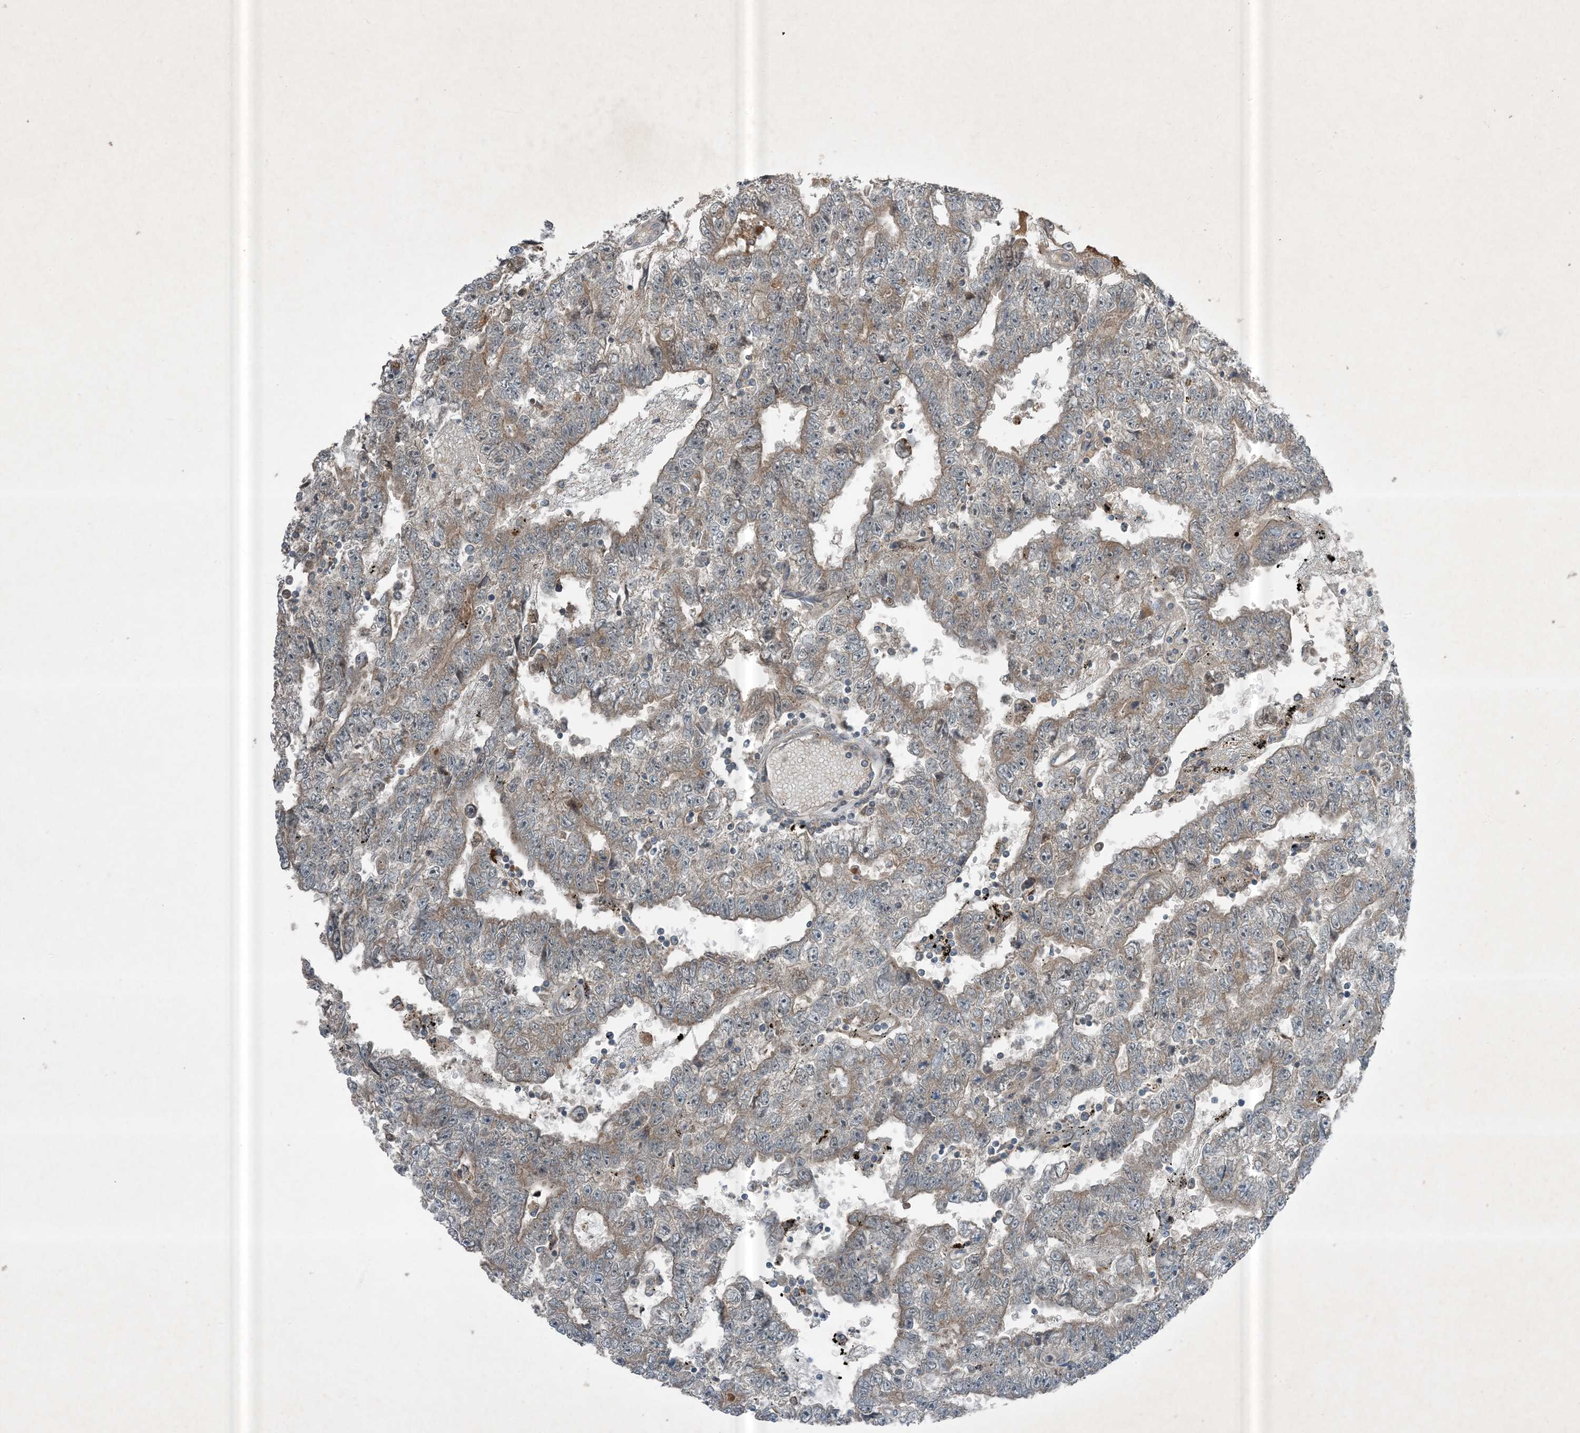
{"staining": {"intensity": "weak", "quantity": "<25%", "location": "cytoplasmic/membranous"}, "tissue": "testis cancer", "cell_type": "Tumor cells", "image_type": "cancer", "snomed": [{"axis": "morphology", "description": "Carcinoma, Embryonal, NOS"}, {"axis": "topography", "description": "Testis"}], "caption": "Image shows no significant protein expression in tumor cells of embryonal carcinoma (testis). The staining was performed using DAB (3,3'-diaminobenzidine) to visualize the protein expression in brown, while the nuclei were stained in blue with hematoxylin (Magnification: 20x).", "gene": "MDN1", "patient": {"sex": "male", "age": 25}}